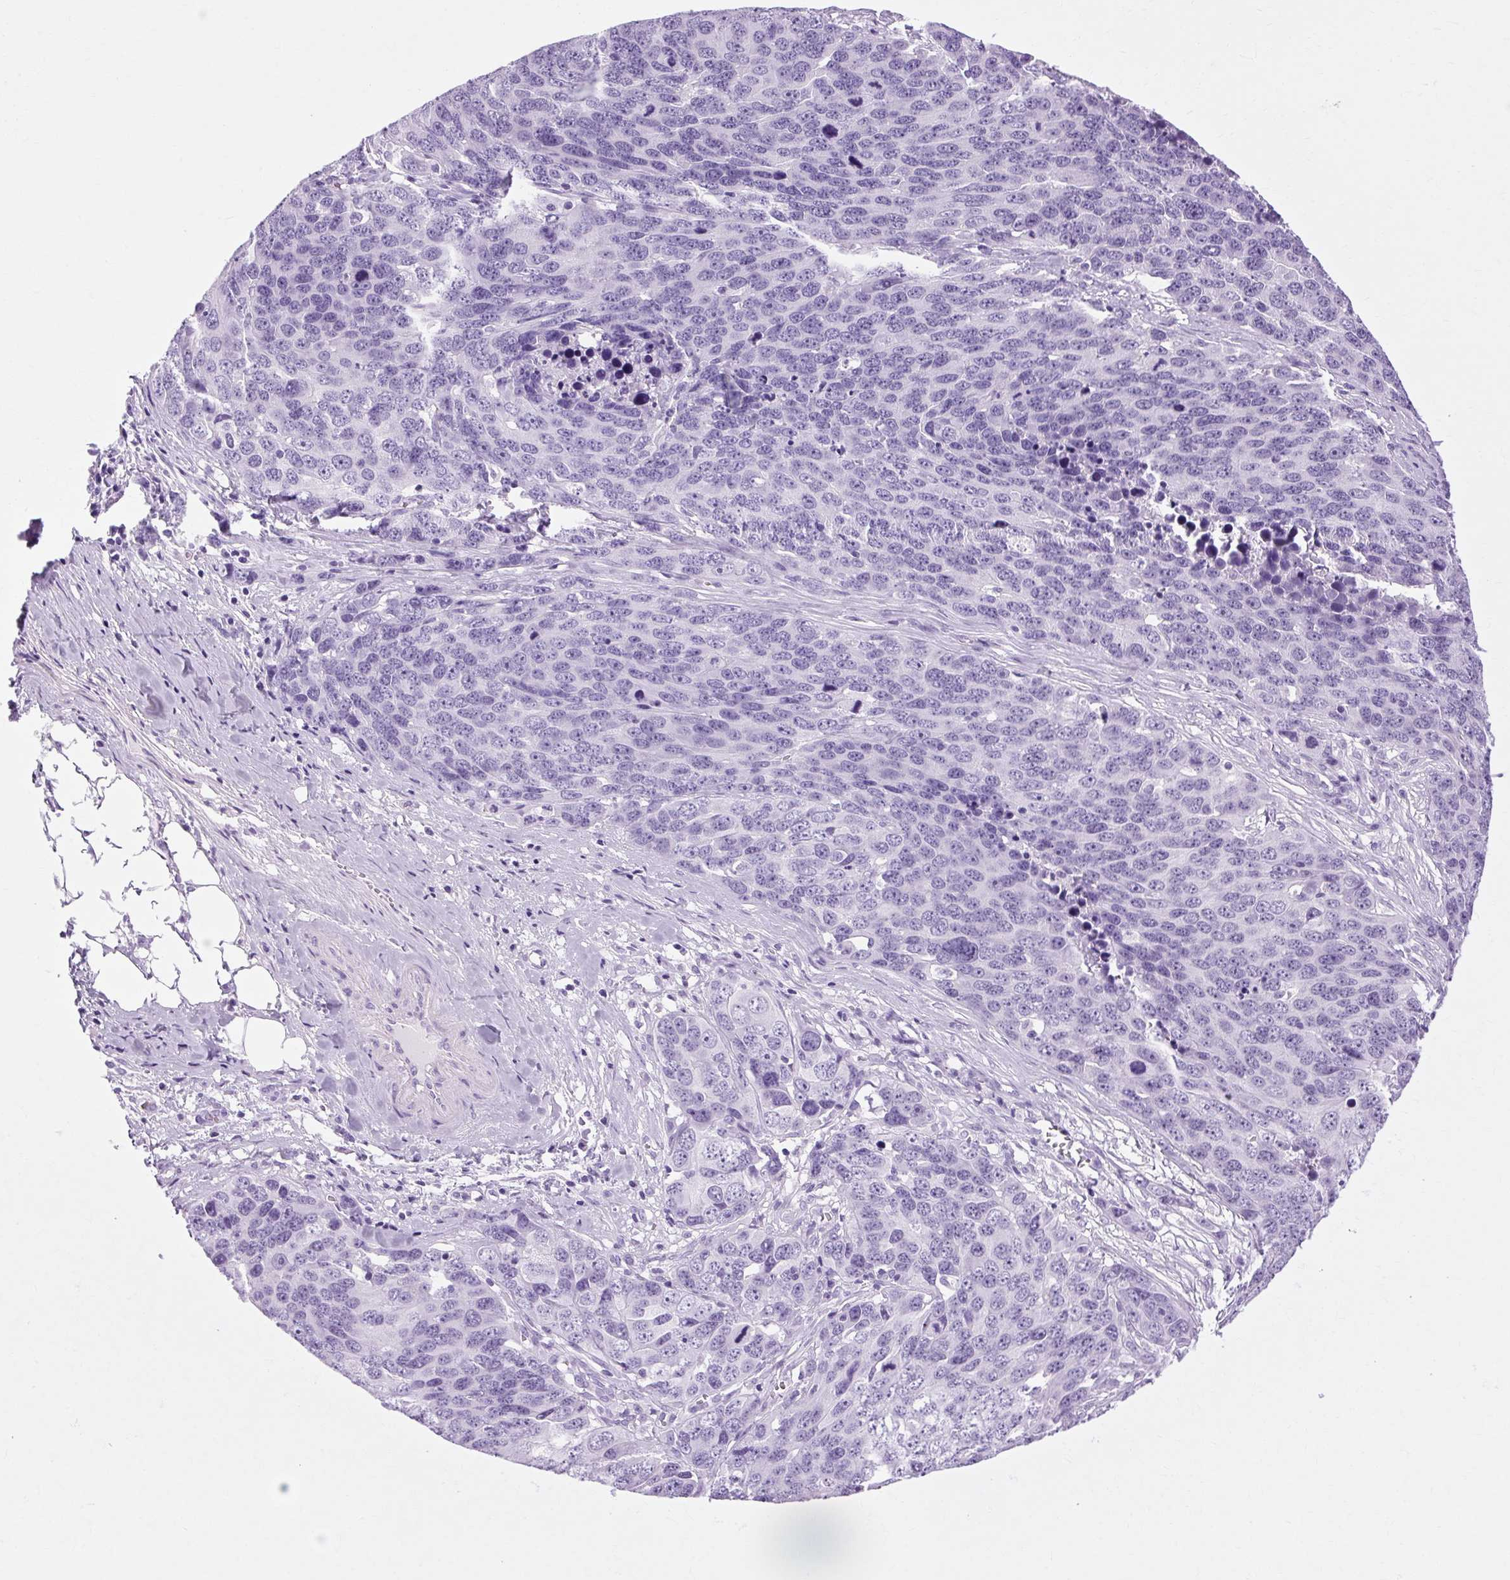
{"staining": {"intensity": "negative", "quantity": "none", "location": "none"}, "tissue": "ovarian cancer", "cell_type": "Tumor cells", "image_type": "cancer", "snomed": [{"axis": "morphology", "description": "Cystadenocarcinoma, serous, NOS"}, {"axis": "topography", "description": "Ovary"}], "caption": "High magnification brightfield microscopy of ovarian cancer (serous cystadenocarcinoma) stained with DAB (brown) and counterstained with hematoxylin (blue): tumor cells show no significant expression. (Brightfield microscopy of DAB immunohistochemistry at high magnification).", "gene": "OOEP", "patient": {"sex": "female", "age": 76}}